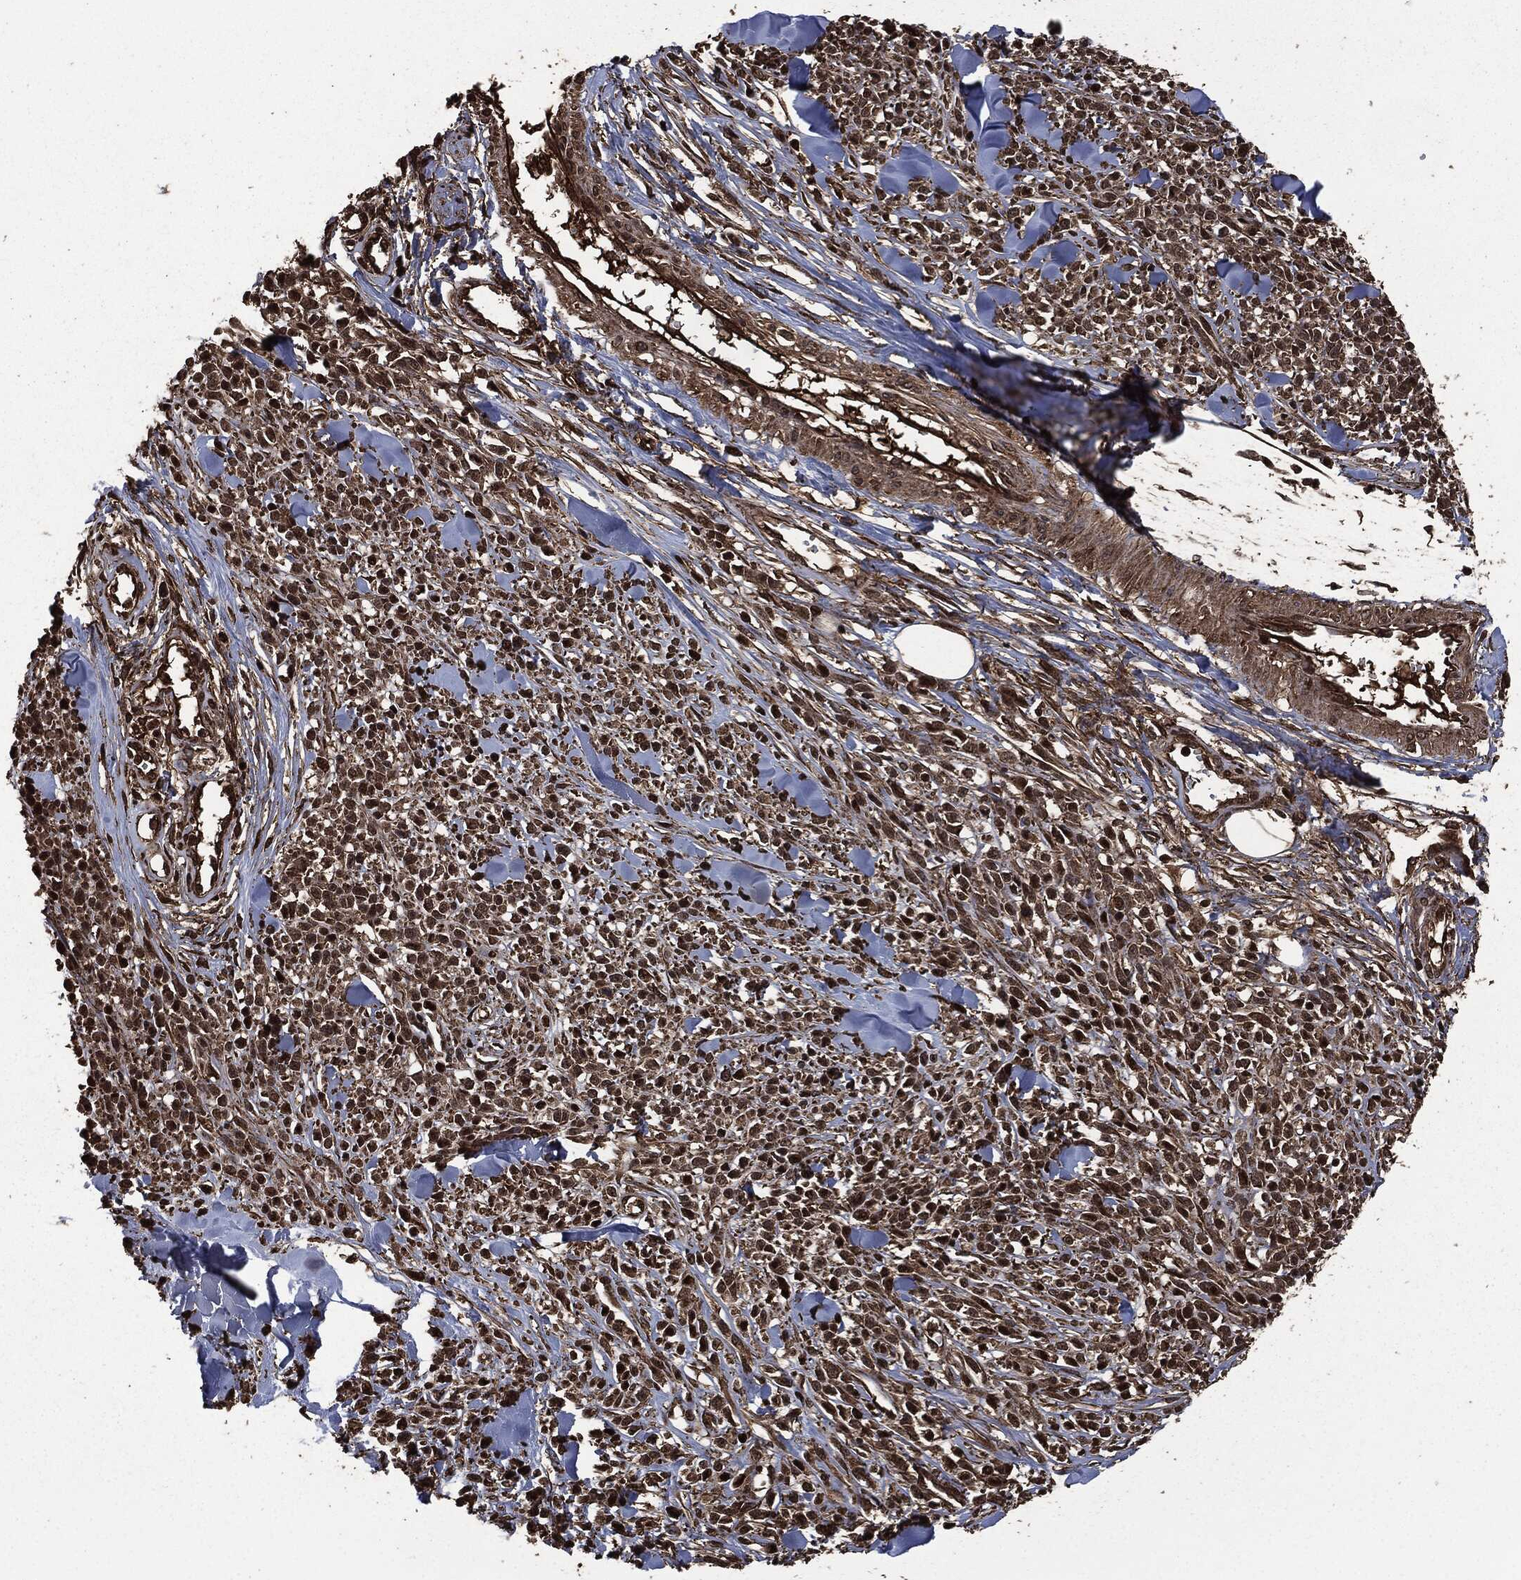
{"staining": {"intensity": "moderate", "quantity": ">75%", "location": "cytoplasmic/membranous,nuclear"}, "tissue": "melanoma", "cell_type": "Tumor cells", "image_type": "cancer", "snomed": [{"axis": "morphology", "description": "Malignant melanoma, NOS"}, {"axis": "topography", "description": "Skin"}, {"axis": "topography", "description": "Skin of trunk"}], "caption": "DAB (3,3'-diaminobenzidine) immunohistochemical staining of human malignant melanoma displays moderate cytoplasmic/membranous and nuclear protein staining in approximately >75% of tumor cells. (DAB (3,3'-diaminobenzidine) IHC, brown staining for protein, blue staining for nuclei).", "gene": "HRAS", "patient": {"sex": "male", "age": 74}}